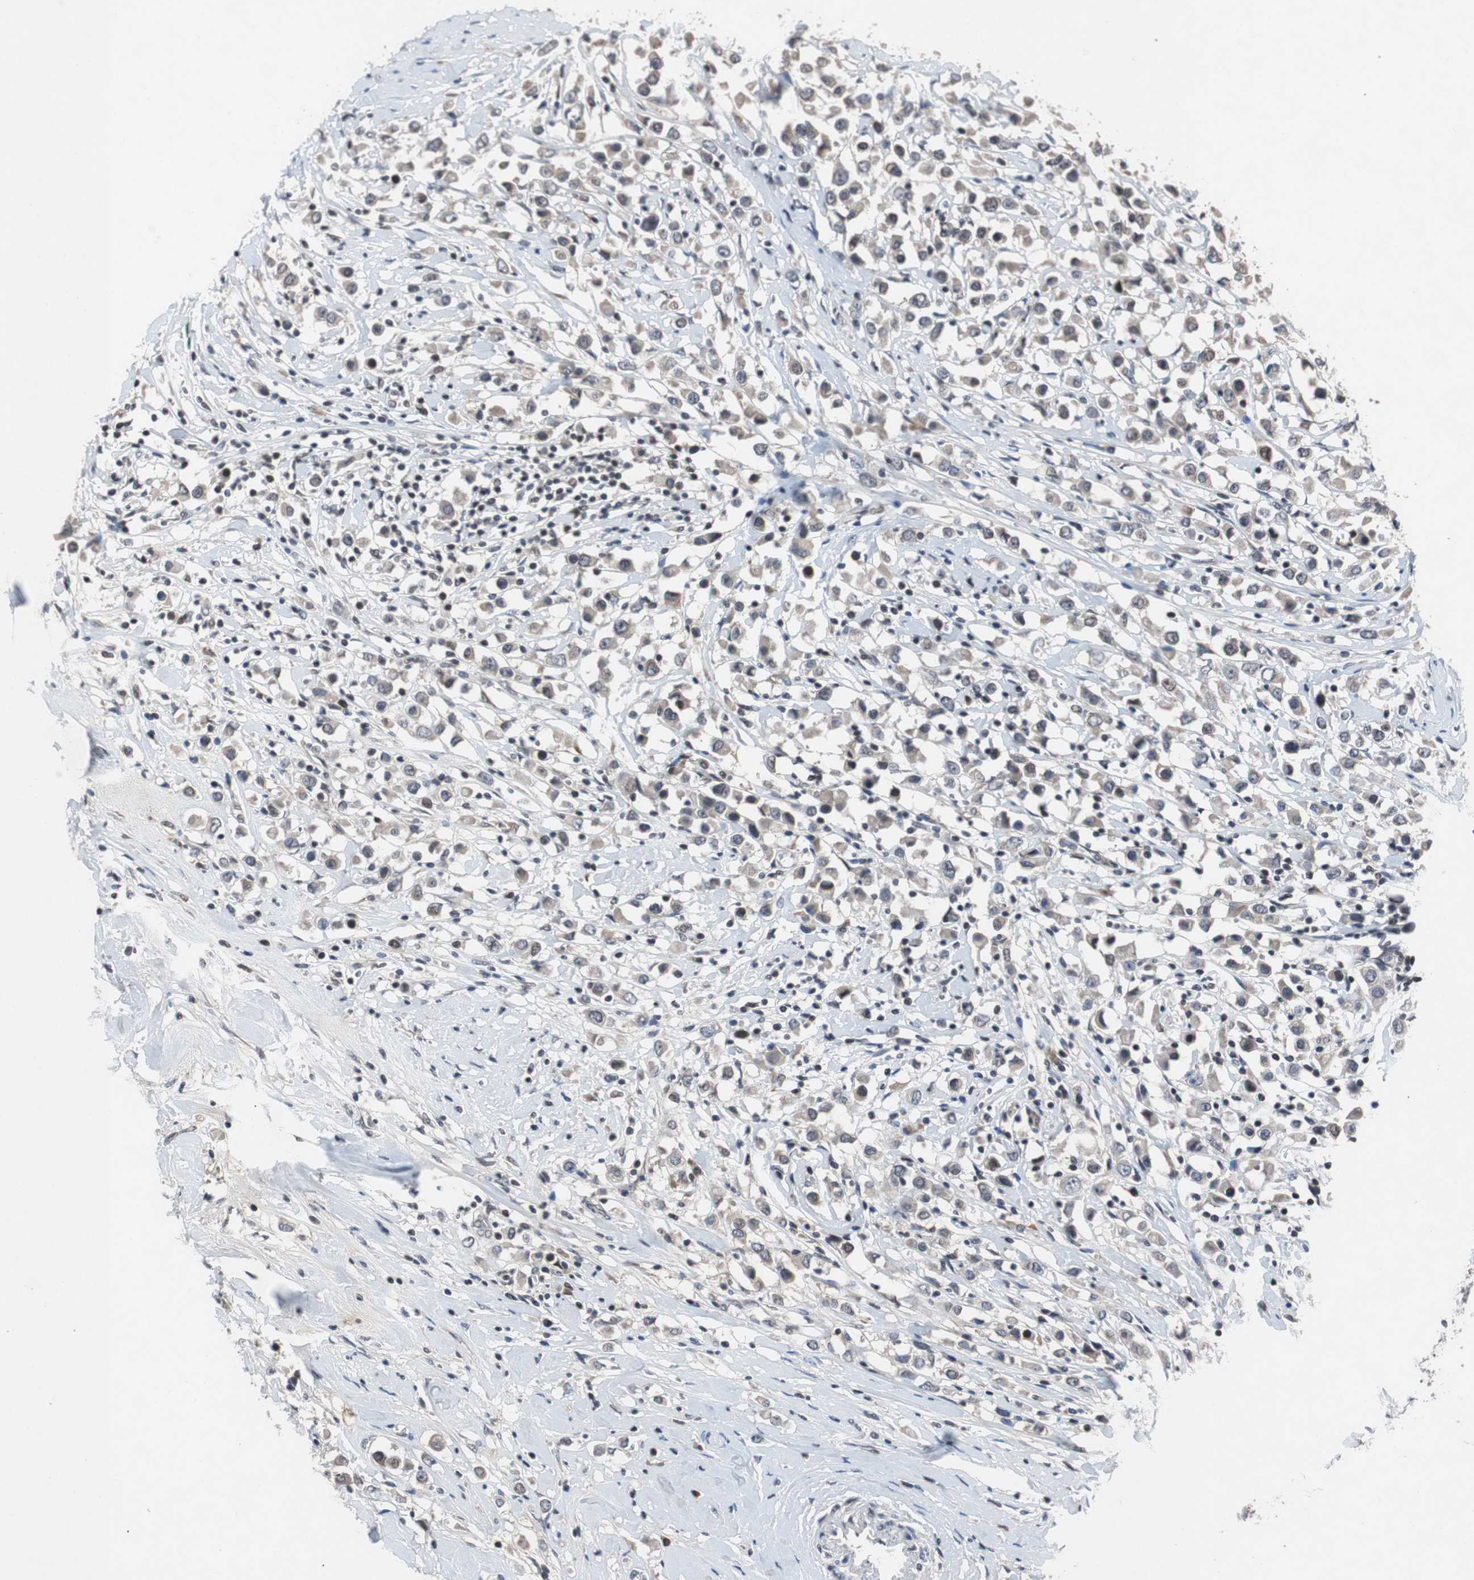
{"staining": {"intensity": "negative", "quantity": "none", "location": "none"}, "tissue": "breast cancer", "cell_type": "Tumor cells", "image_type": "cancer", "snomed": [{"axis": "morphology", "description": "Duct carcinoma"}, {"axis": "topography", "description": "Breast"}], "caption": "This is a image of immunohistochemistry staining of breast intraductal carcinoma, which shows no staining in tumor cells.", "gene": "TP63", "patient": {"sex": "female", "age": 61}}